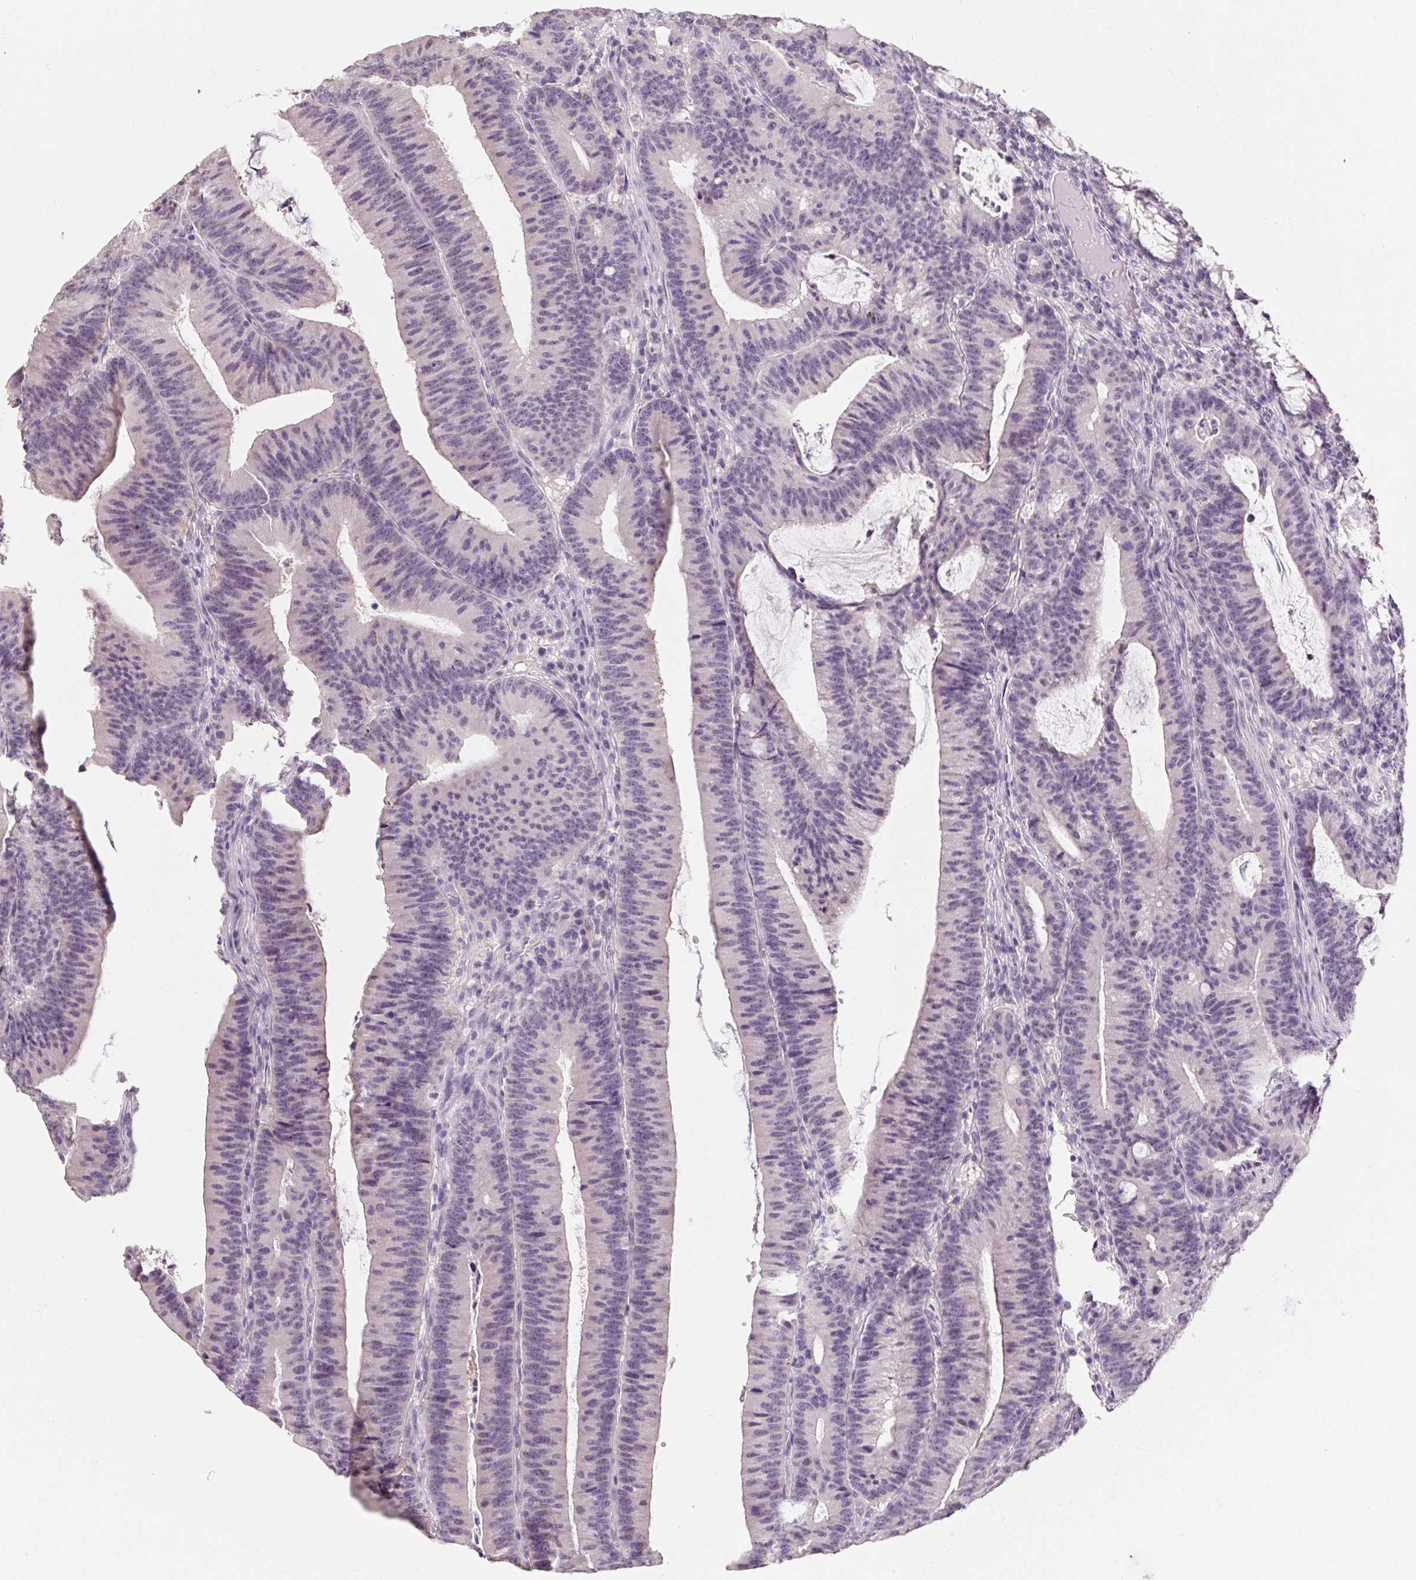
{"staining": {"intensity": "weak", "quantity": "<25%", "location": "cytoplasmic/membranous"}, "tissue": "colorectal cancer", "cell_type": "Tumor cells", "image_type": "cancer", "snomed": [{"axis": "morphology", "description": "Adenocarcinoma, NOS"}, {"axis": "topography", "description": "Colon"}], "caption": "Tumor cells show no significant protein expression in colorectal cancer.", "gene": "CAPZA3", "patient": {"sex": "female", "age": 78}}